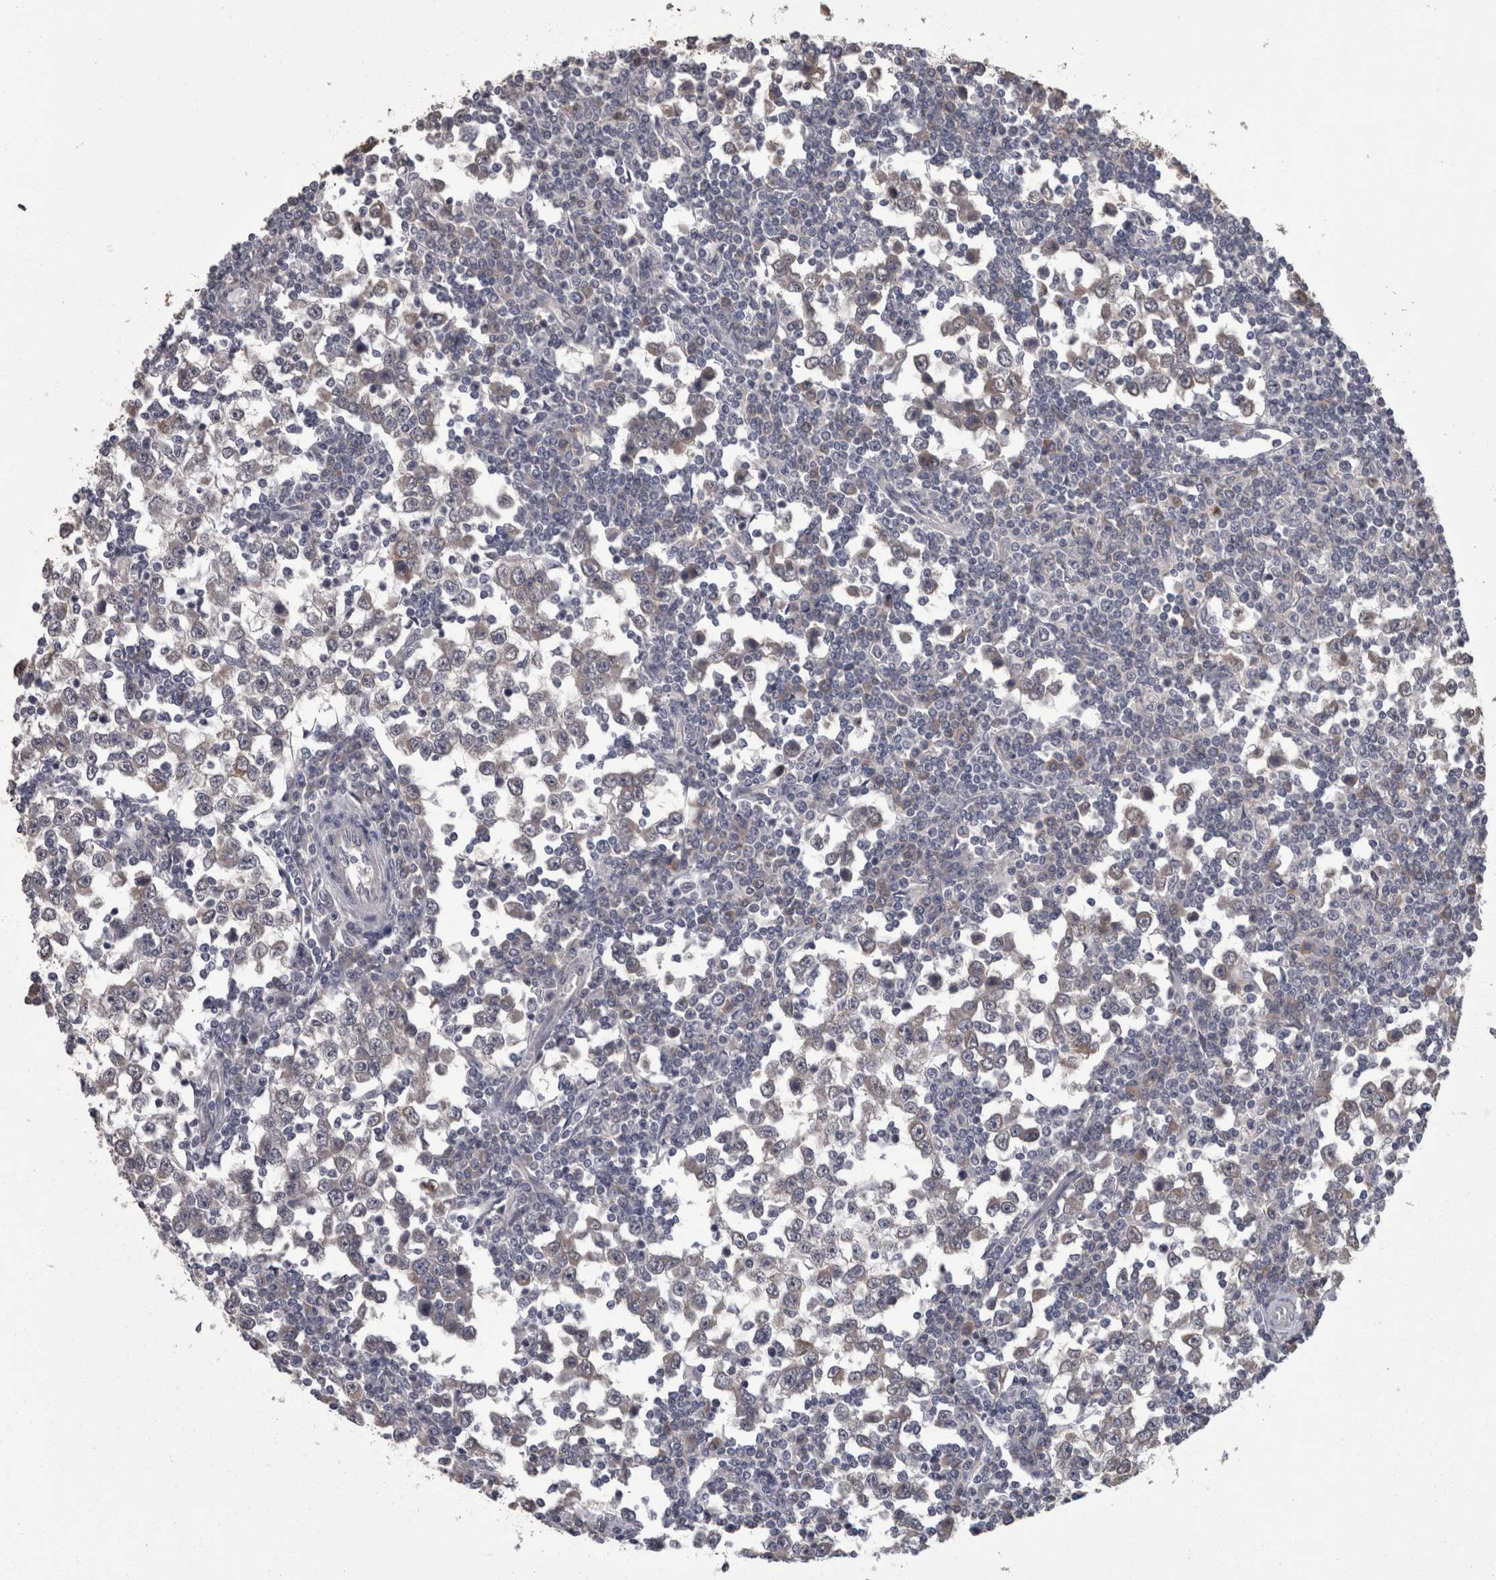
{"staining": {"intensity": "negative", "quantity": "none", "location": "none"}, "tissue": "testis cancer", "cell_type": "Tumor cells", "image_type": "cancer", "snomed": [{"axis": "morphology", "description": "Seminoma, NOS"}, {"axis": "topography", "description": "Testis"}], "caption": "This micrograph is of seminoma (testis) stained with IHC to label a protein in brown with the nuclei are counter-stained blue. There is no staining in tumor cells.", "gene": "PON3", "patient": {"sex": "male", "age": 65}}